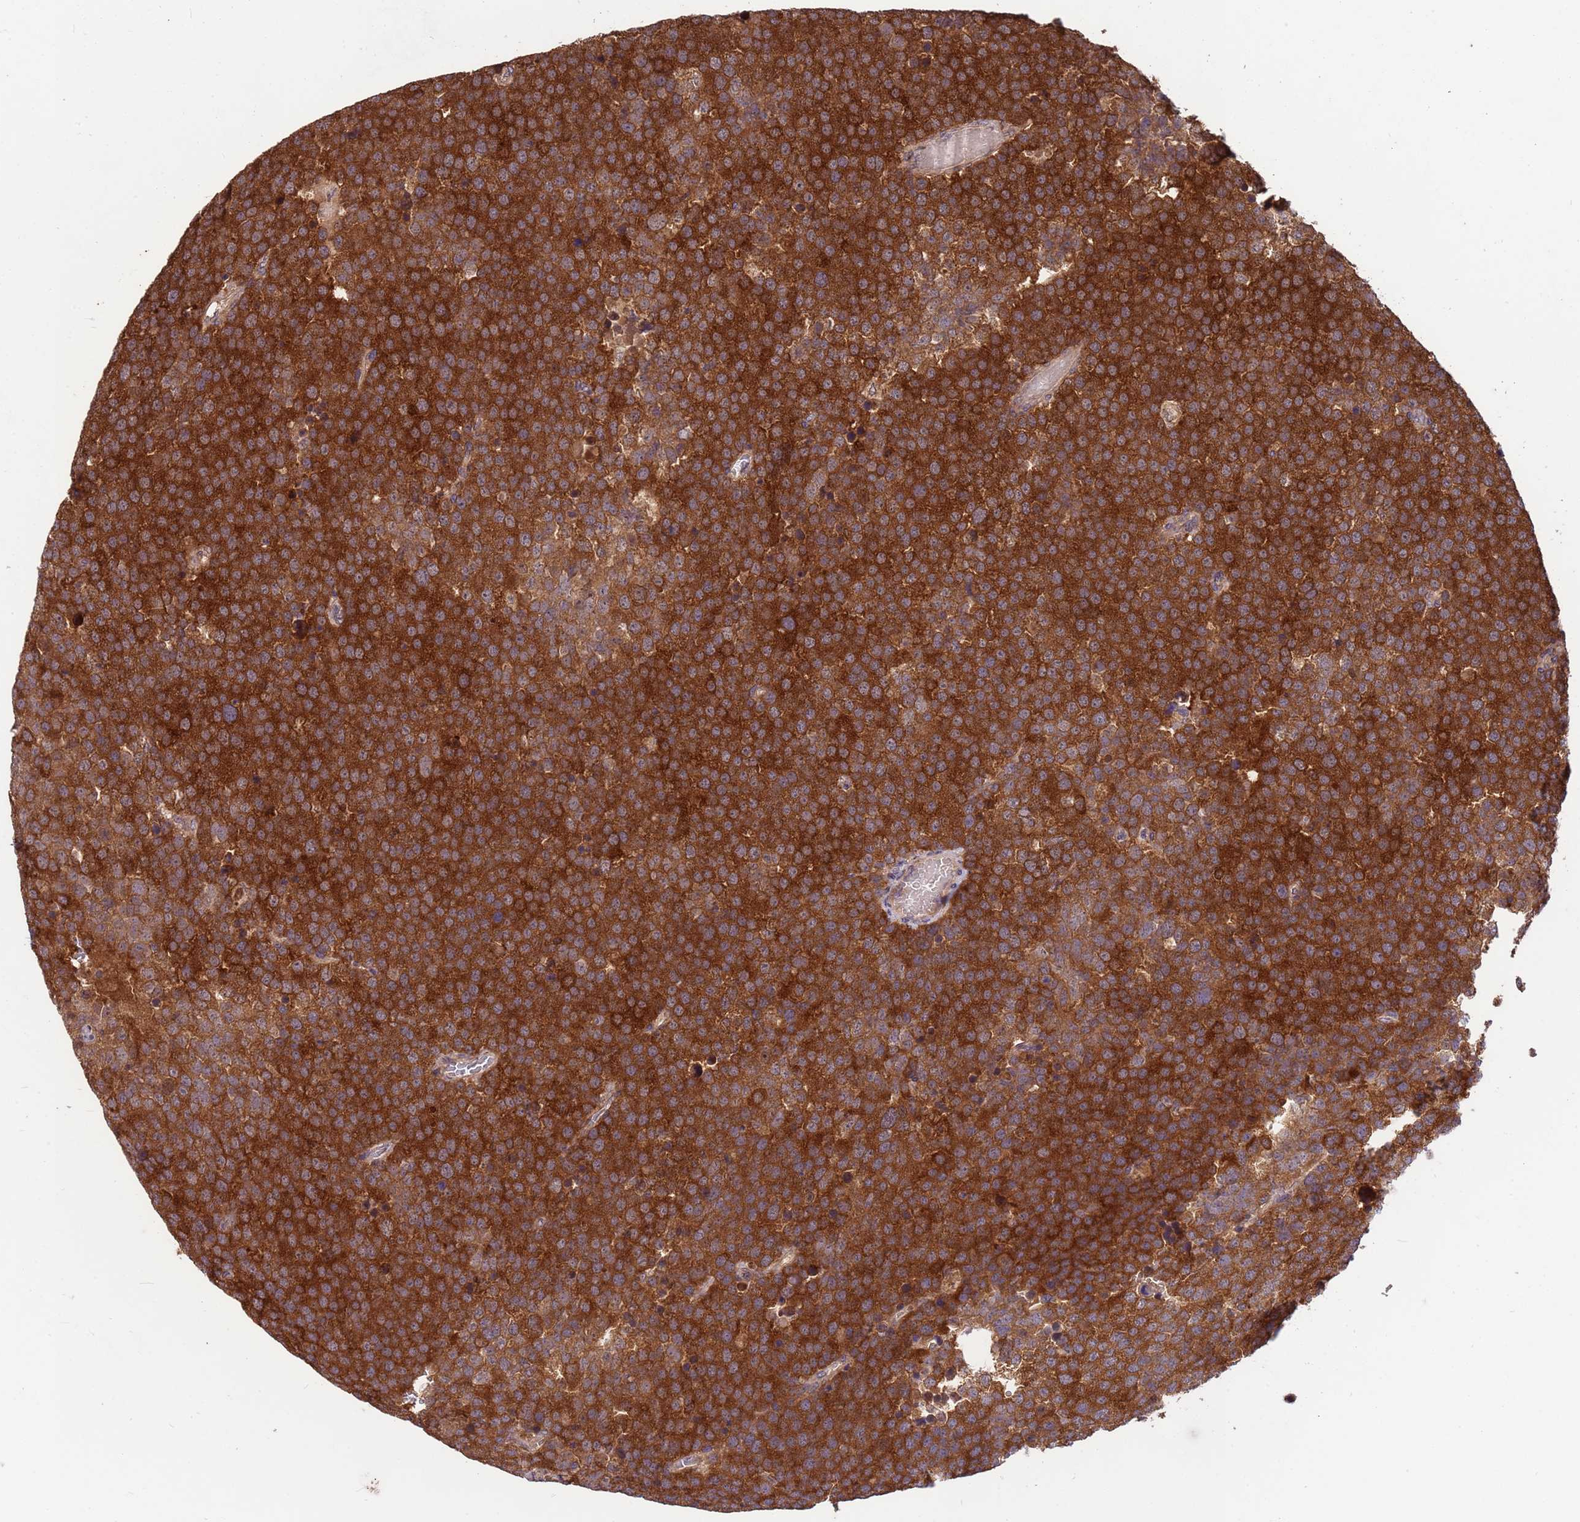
{"staining": {"intensity": "strong", "quantity": ">75%", "location": "cytoplasmic/membranous"}, "tissue": "testis cancer", "cell_type": "Tumor cells", "image_type": "cancer", "snomed": [{"axis": "morphology", "description": "Seminoma, NOS"}, {"axis": "topography", "description": "Testis"}], "caption": "This image reveals testis seminoma stained with immunohistochemistry to label a protein in brown. The cytoplasmic/membranous of tumor cells show strong positivity for the protein. Nuclei are counter-stained blue.", "gene": "PPP2CB", "patient": {"sex": "male", "age": 71}}